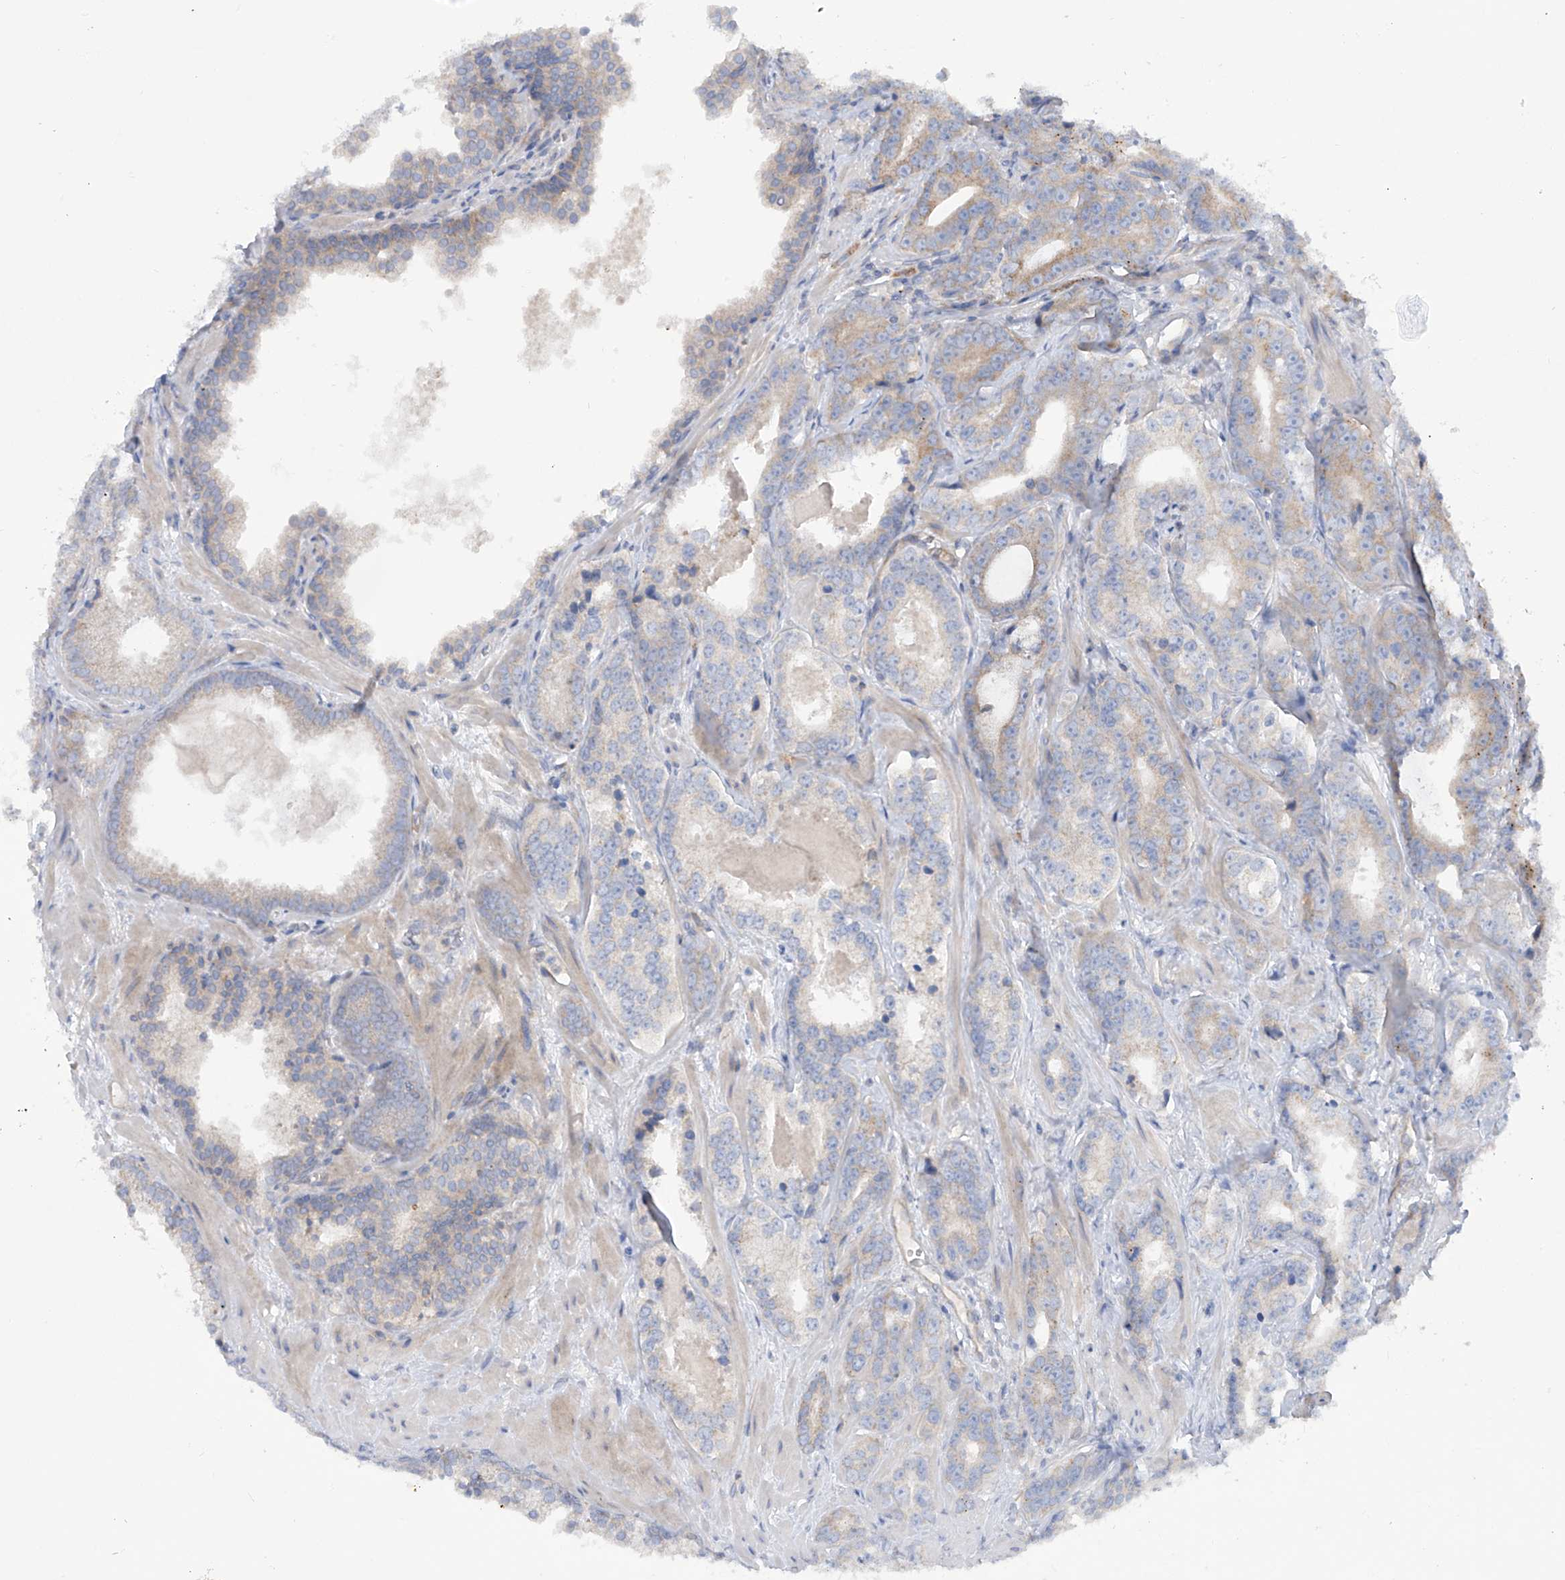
{"staining": {"intensity": "weak", "quantity": "<25%", "location": "cytoplasmic/membranous"}, "tissue": "prostate cancer", "cell_type": "Tumor cells", "image_type": "cancer", "snomed": [{"axis": "morphology", "description": "Adenocarcinoma, High grade"}, {"axis": "topography", "description": "Prostate"}], "caption": "Immunohistochemical staining of human adenocarcinoma (high-grade) (prostate) demonstrates no significant positivity in tumor cells. The staining is performed using DAB (3,3'-diaminobenzidine) brown chromogen with nuclei counter-stained in using hematoxylin.", "gene": "TMEM209", "patient": {"sex": "male", "age": 62}}